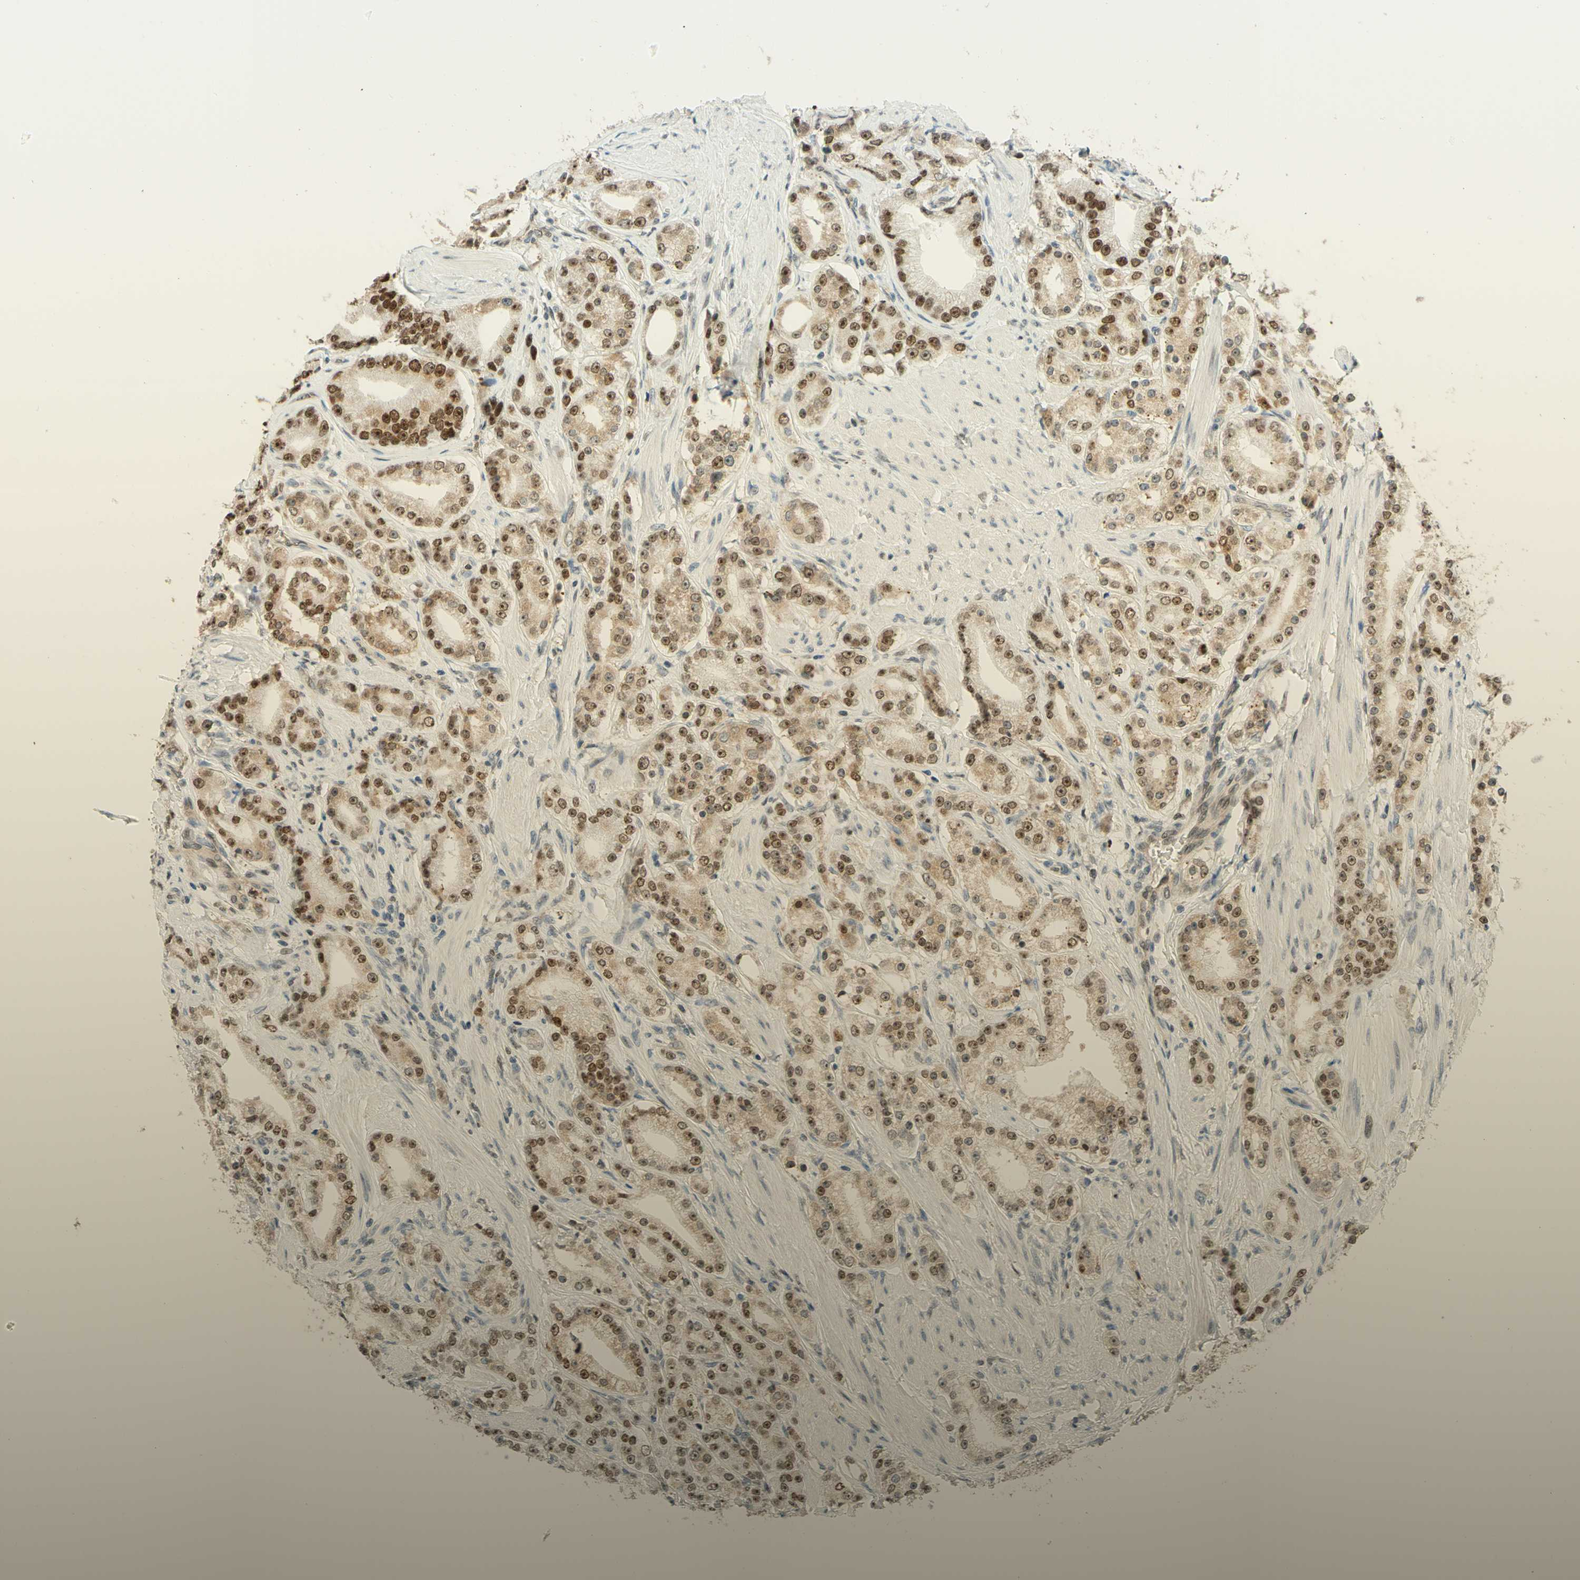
{"staining": {"intensity": "moderate", "quantity": ">75%", "location": "nuclear"}, "tissue": "prostate cancer", "cell_type": "Tumor cells", "image_type": "cancer", "snomed": [{"axis": "morphology", "description": "Adenocarcinoma, Low grade"}, {"axis": "topography", "description": "Prostate"}], "caption": "Approximately >75% of tumor cells in human prostate cancer (low-grade adenocarcinoma) demonstrate moderate nuclear protein positivity as visualized by brown immunohistochemical staining.", "gene": "POLB", "patient": {"sex": "male", "age": 63}}